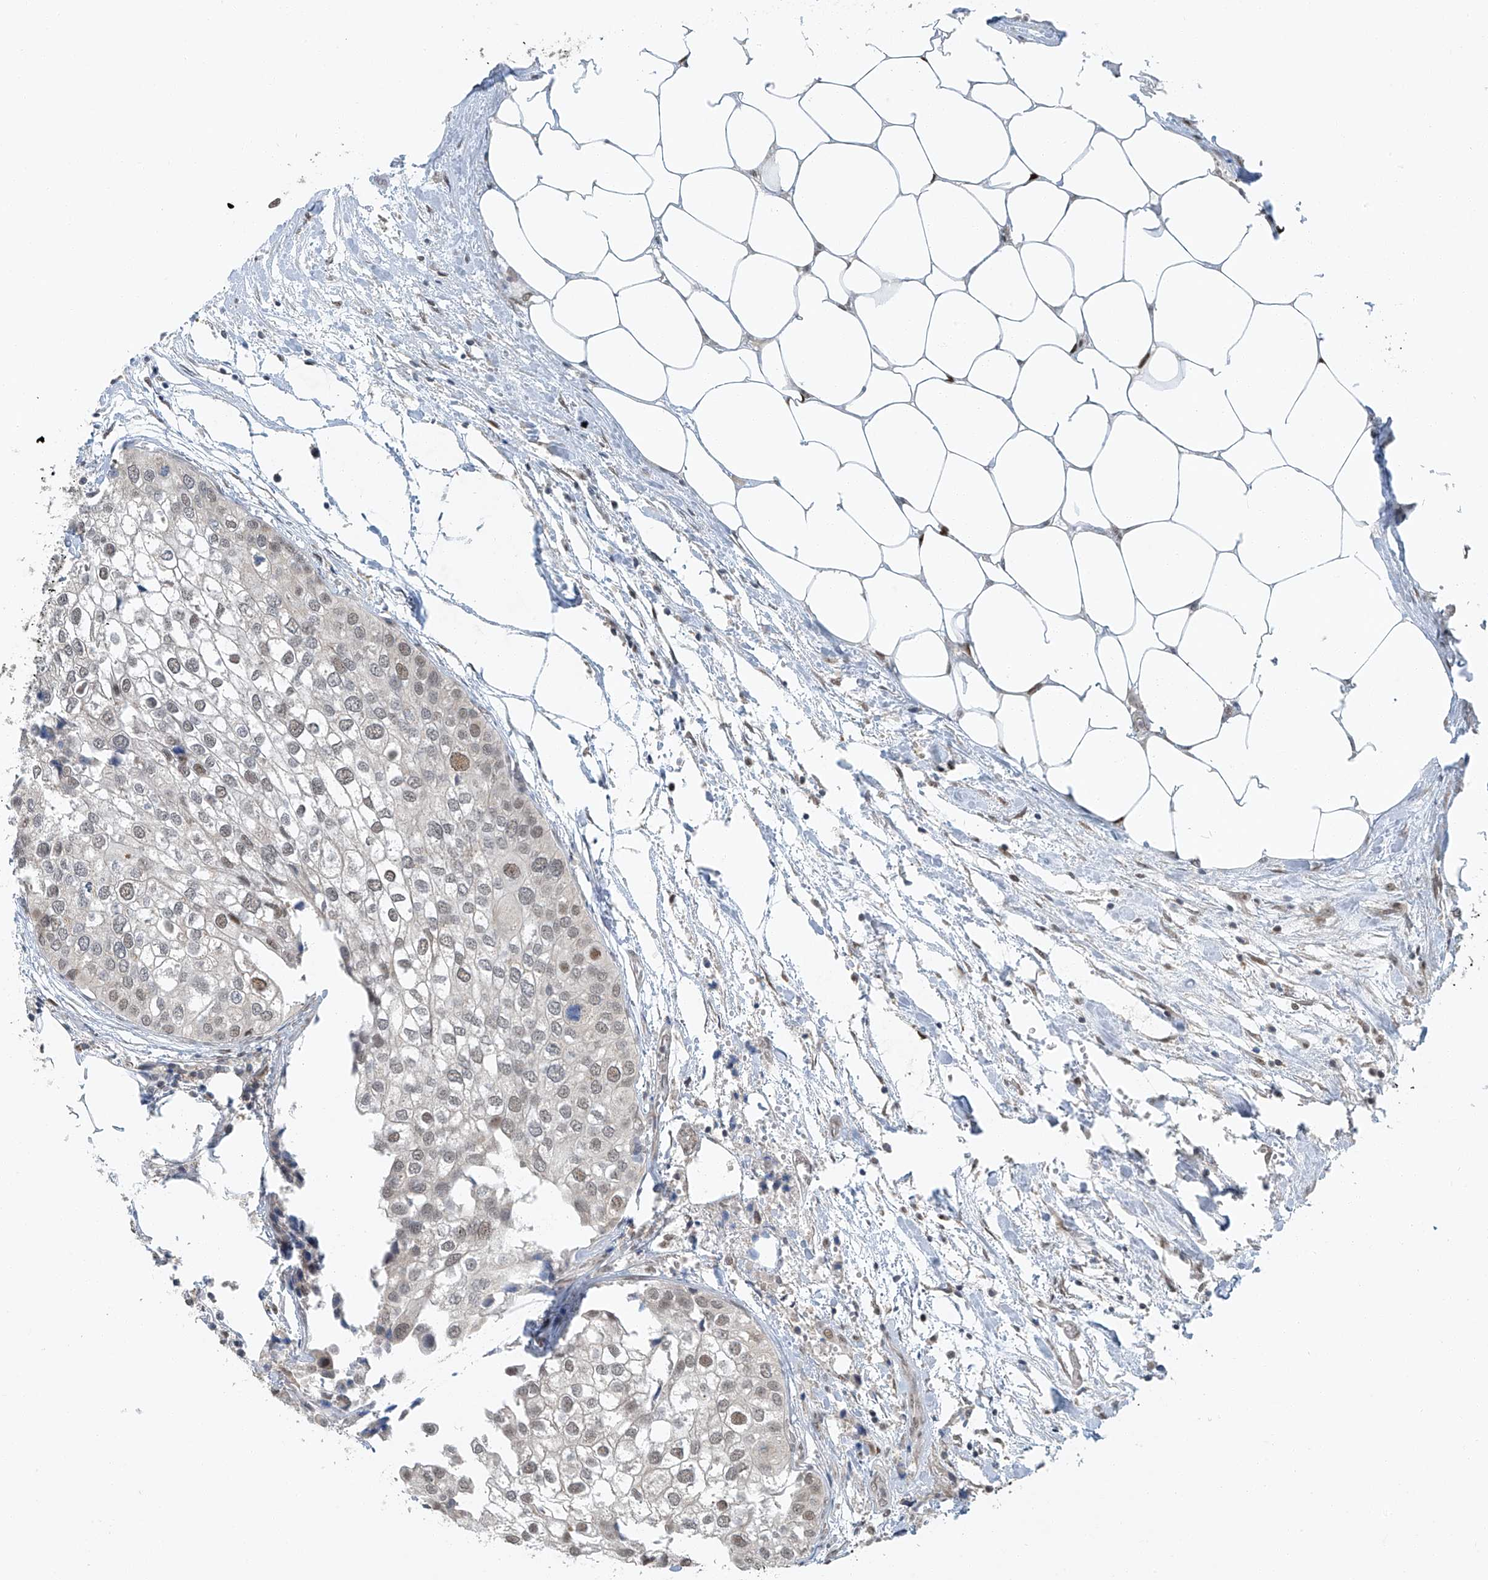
{"staining": {"intensity": "moderate", "quantity": "<25%", "location": "nuclear"}, "tissue": "urothelial cancer", "cell_type": "Tumor cells", "image_type": "cancer", "snomed": [{"axis": "morphology", "description": "Urothelial carcinoma, High grade"}, {"axis": "topography", "description": "Urinary bladder"}], "caption": "The histopathology image displays staining of high-grade urothelial carcinoma, revealing moderate nuclear protein positivity (brown color) within tumor cells. The protein is stained brown, and the nuclei are stained in blue (DAB IHC with brightfield microscopy, high magnification).", "gene": "TAF8", "patient": {"sex": "male", "age": 64}}